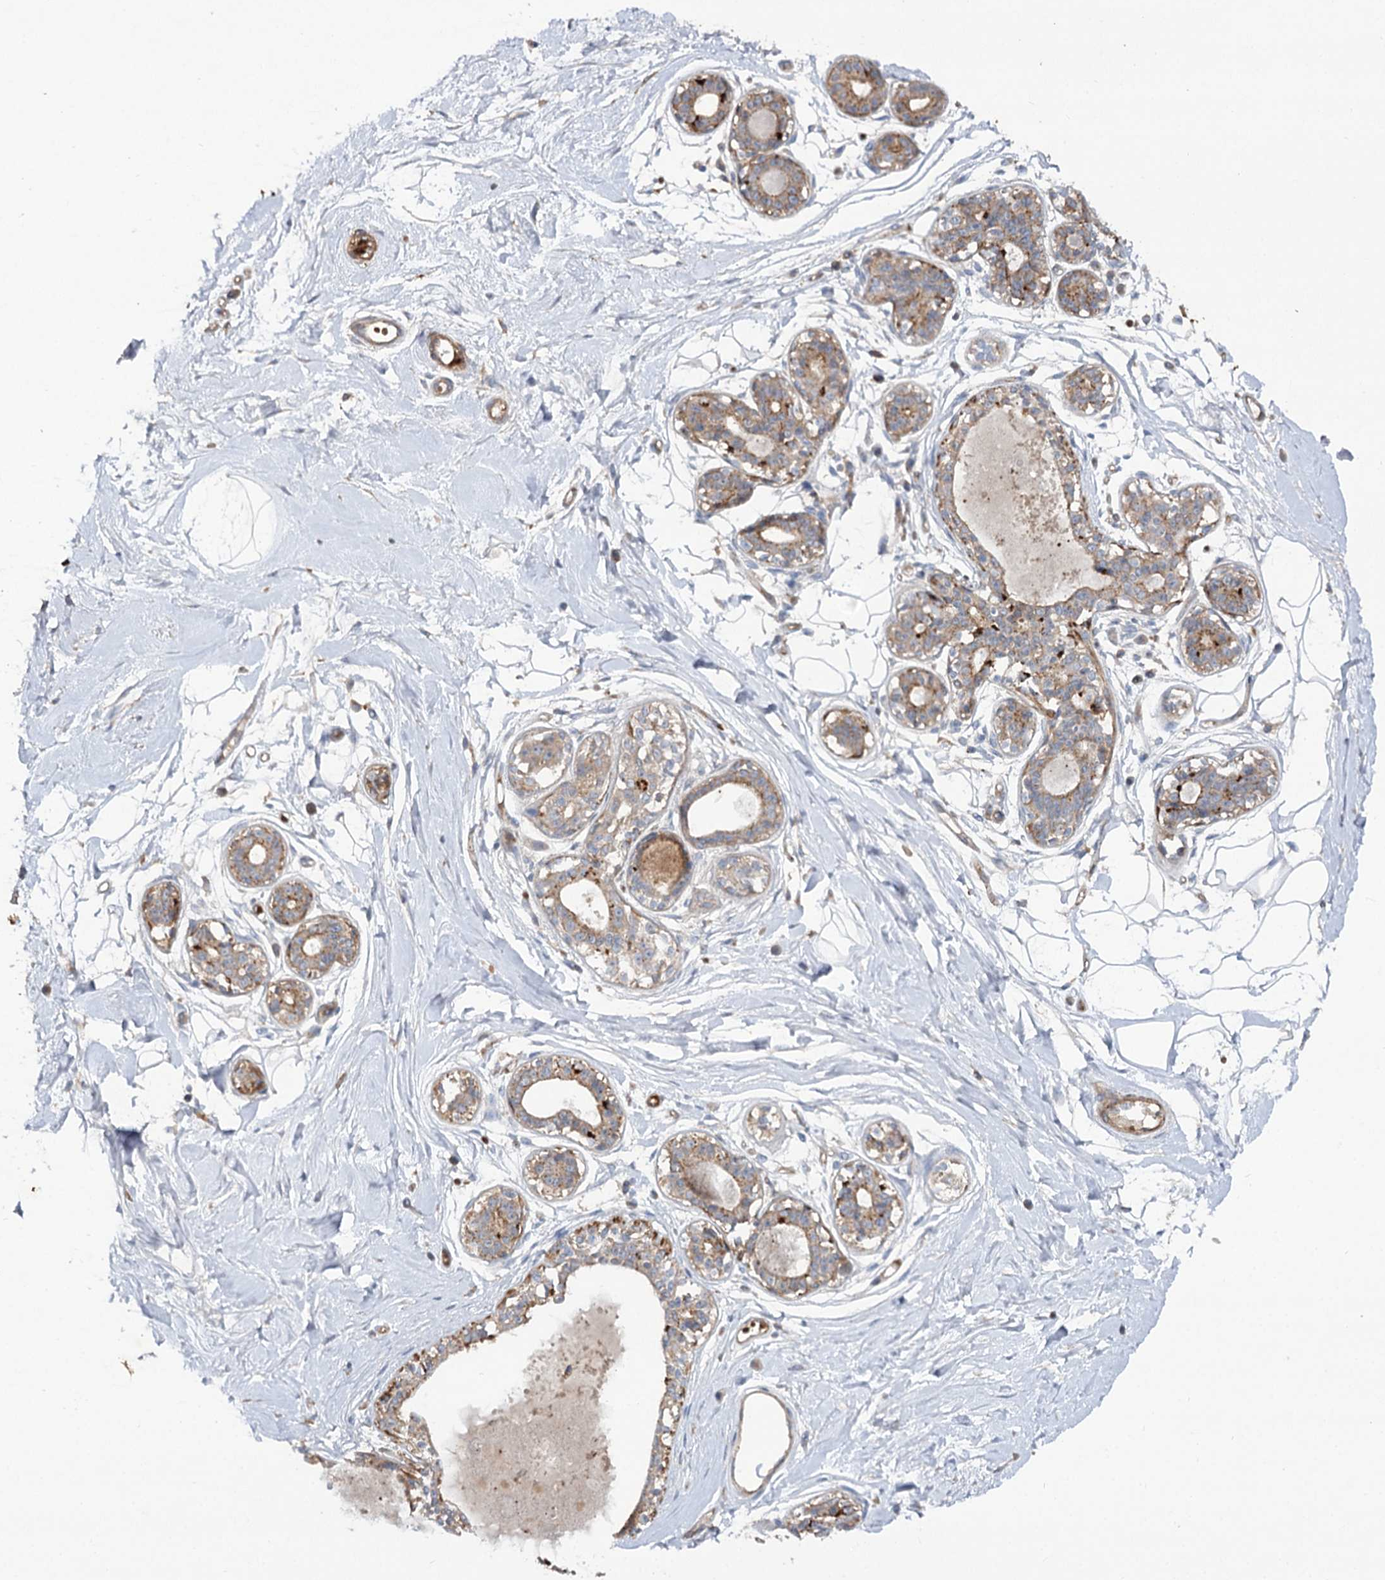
{"staining": {"intensity": "negative", "quantity": "none", "location": "none"}, "tissue": "breast", "cell_type": "Adipocytes", "image_type": "normal", "snomed": [{"axis": "morphology", "description": "Normal tissue, NOS"}, {"axis": "topography", "description": "Breast"}], "caption": "Breast was stained to show a protein in brown. There is no significant staining in adipocytes. Brightfield microscopy of IHC stained with DAB (3,3'-diaminobenzidine) (brown) and hematoxylin (blue), captured at high magnification.", "gene": "KIAA0825", "patient": {"sex": "female", "age": 45}}